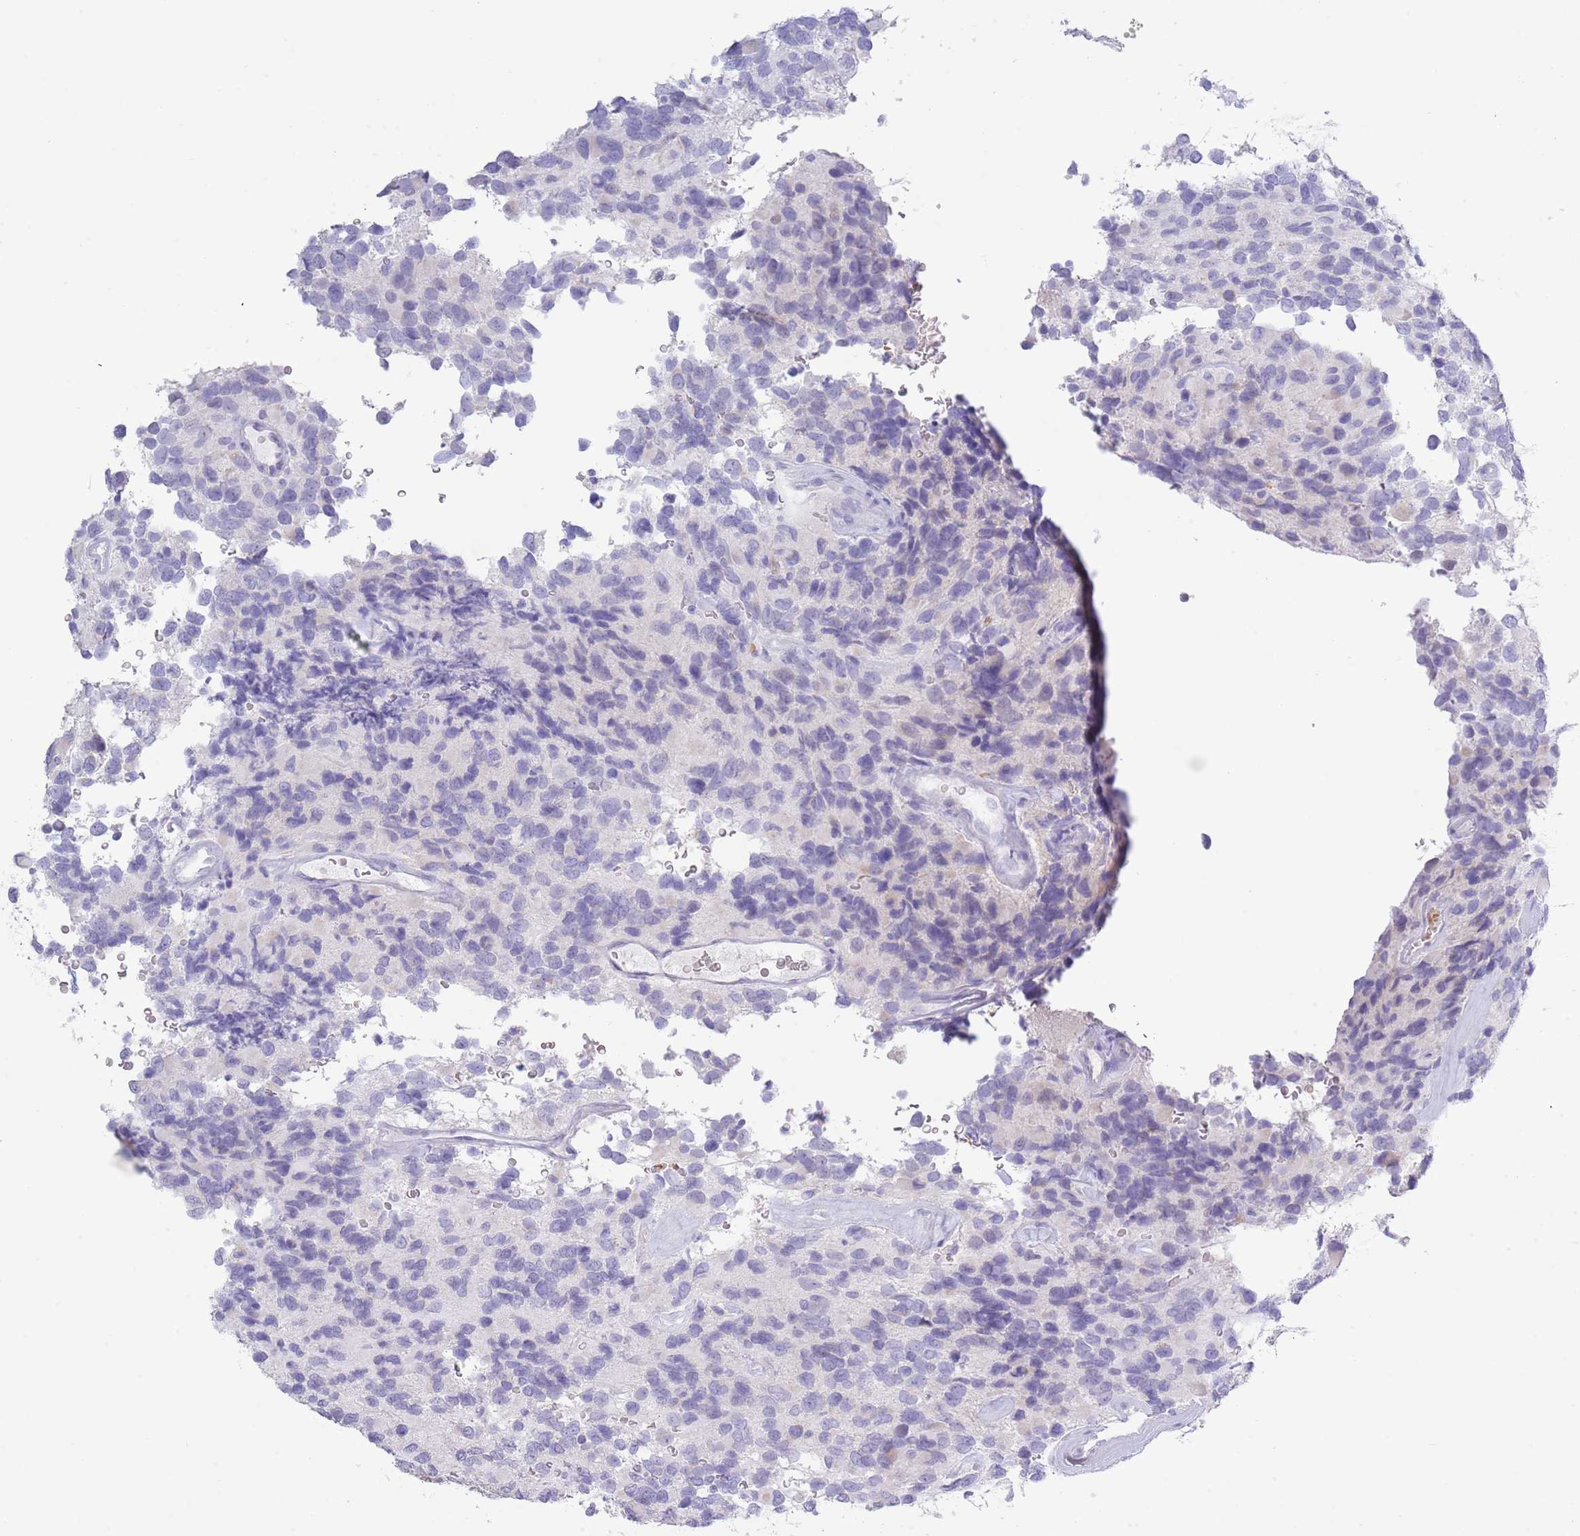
{"staining": {"intensity": "negative", "quantity": "none", "location": "none"}, "tissue": "glioma", "cell_type": "Tumor cells", "image_type": "cancer", "snomed": [{"axis": "morphology", "description": "Glioma, malignant, High grade"}, {"axis": "topography", "description": "Brain"}], "caption": "Immunohistochemistry (IHC) image of human malignant high-grade glioma stained for a protein (brown), which reveals no positivity in tumor cells.", "gene": "ACR", "patient": {"sex": "male", "age": 77}}